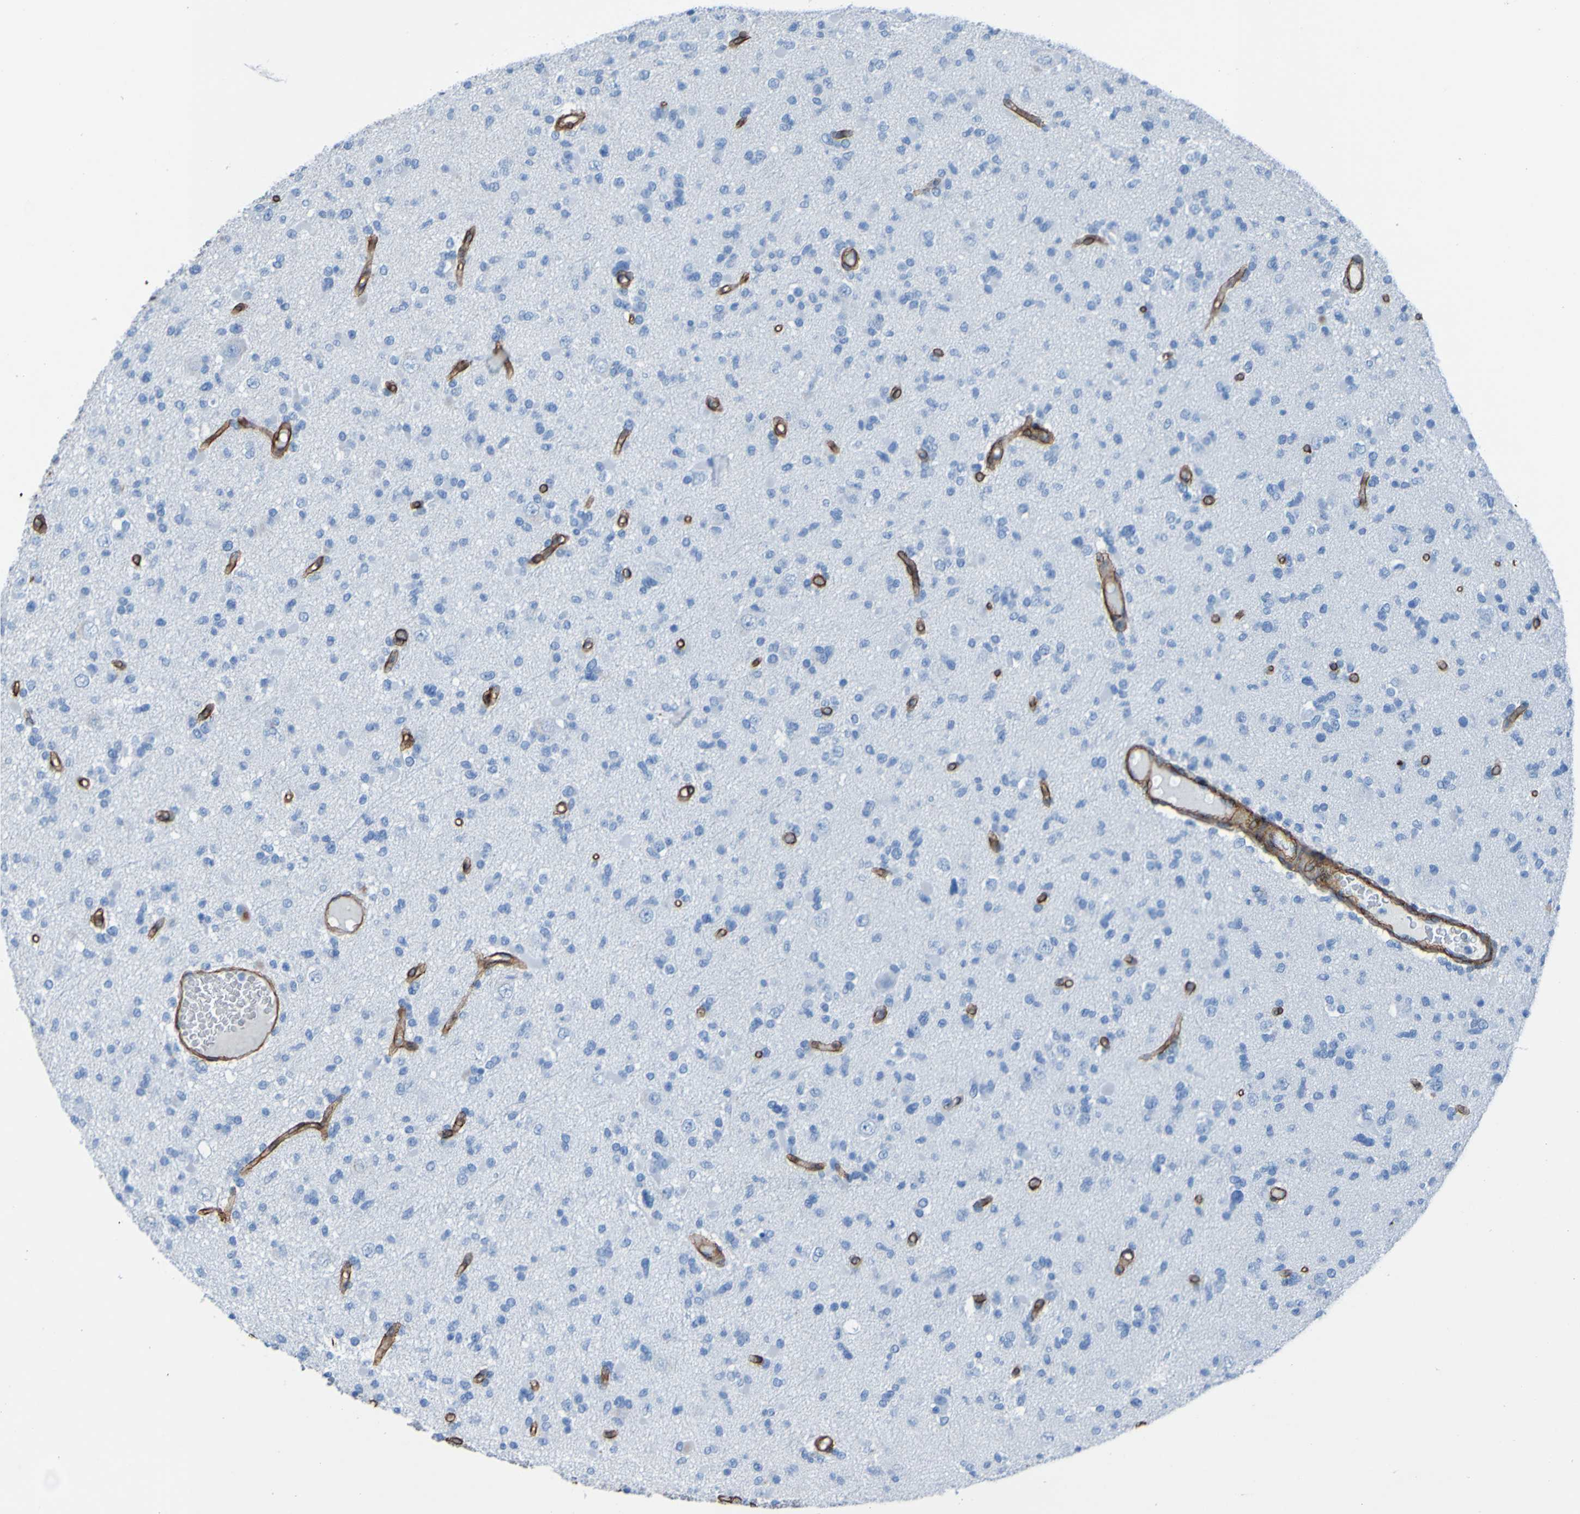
{"staining": {"intensity": "negative", "quantity": "none", "location": "none"}, "tissue": "glioma", "cell_type": "Tumor cells", "image_type": "cancer", "snomed": [{"axis": "morphology", "description": "Glioma, malignant, Low grade"}, {"axis": "topography", "description": "Brain"}], "caption": "The image reveals no significant staining in tumor cells of malignant low-grade glioma.", "gene": "COL4A2", "patient": {"sex": "female", "age": 22}}